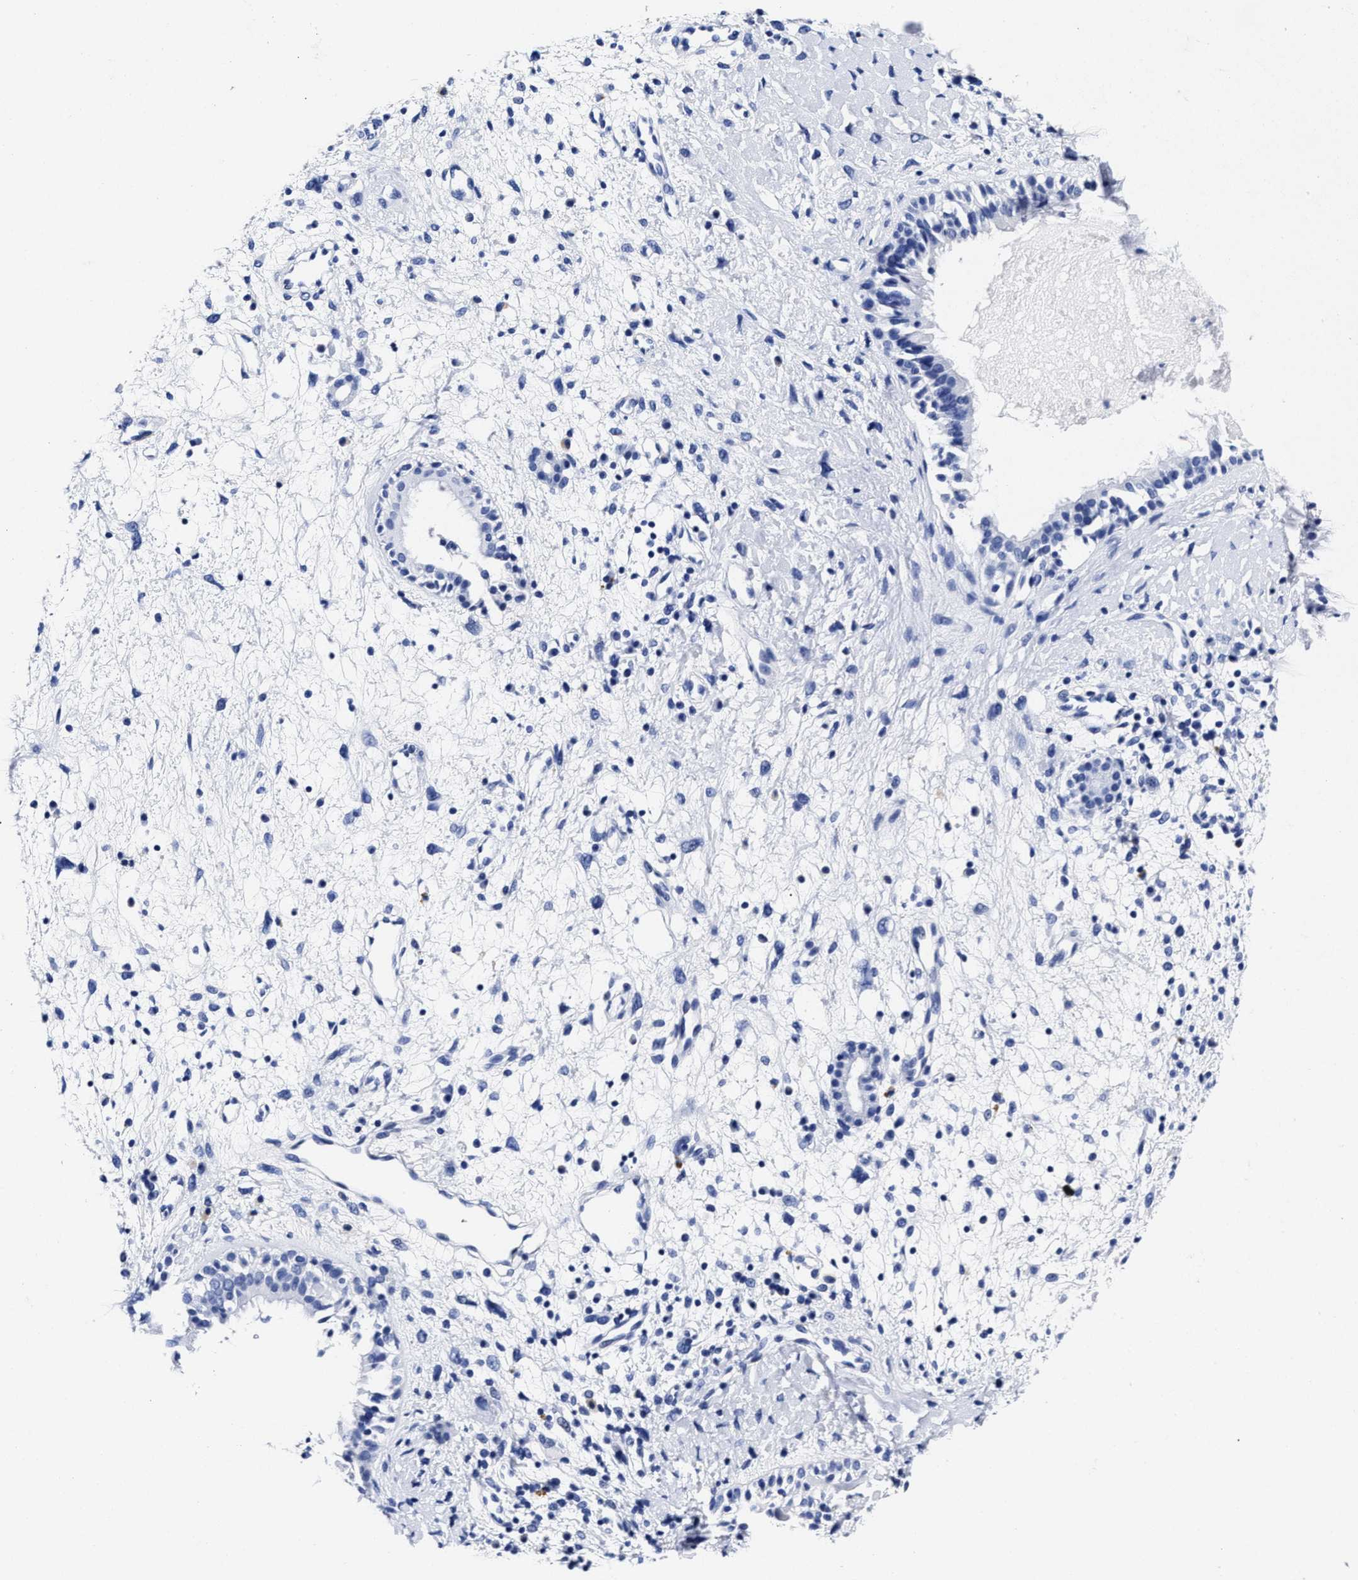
{"staining": {"intensity": "negative", "quantity": "none", "location": "none"}, "tissue": "nasopharynx", "cell_type": "Respiratory epithelial cells", "image_type": "normal", "snomed": [{"axis": "morphology", "description": "Normal tissue, NOS"}, {"axis": "topography", "description": "Nasopharynx"}], "caption": "IHC histopathology image of benign nasopharynx stained for a protein (brown), which demonstrates no positivity in respiratory epithelial cells. Brightfield microscopy of immunohistochemistry stained with DAB (3,3'-diaminobenzidine) (brown) and hematoxylin (blue), captured at high magnification.", "gene": "LRRC8E", "patient": {"sex": "male", "age": 22}}